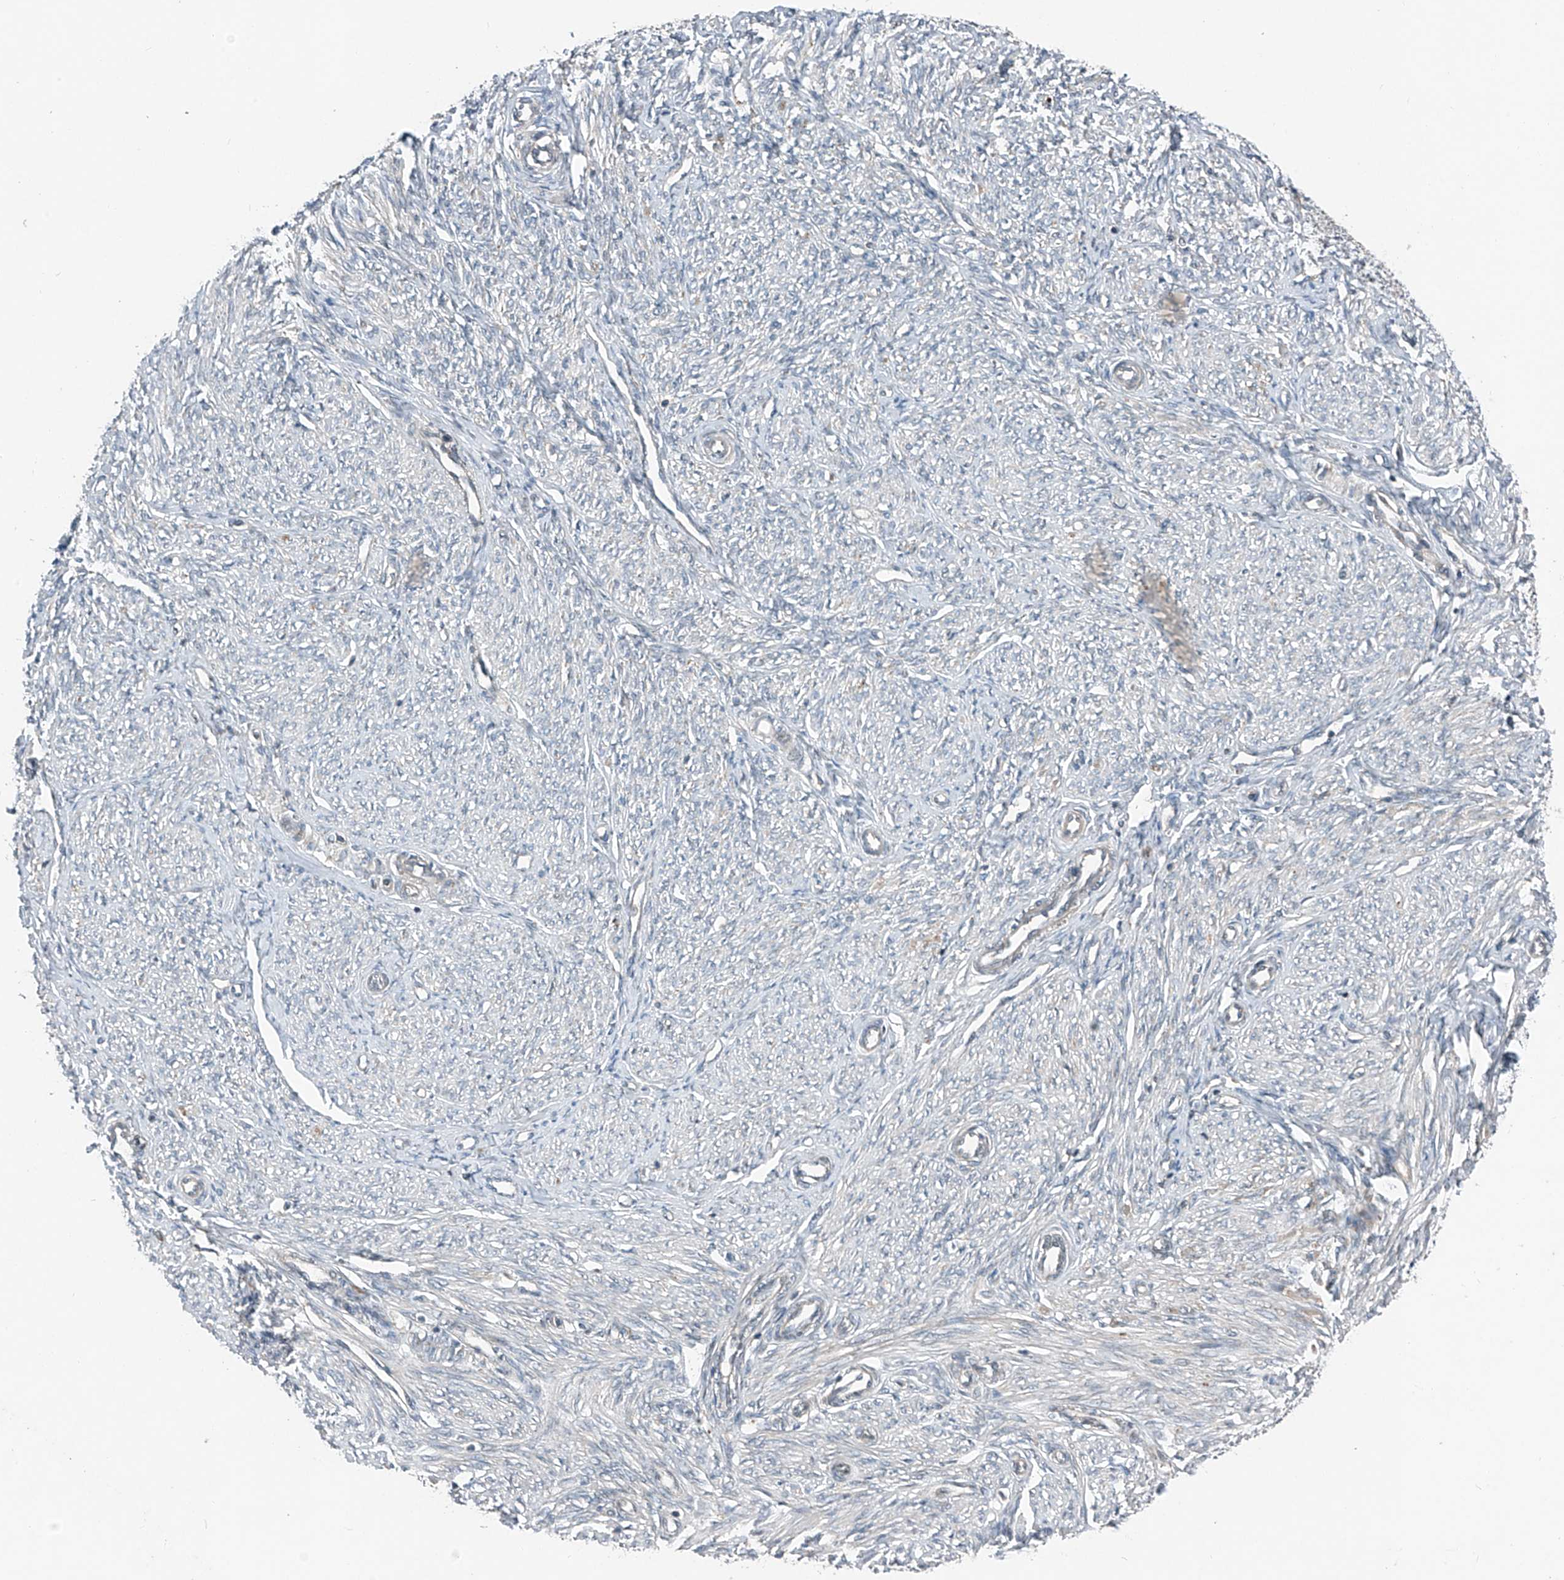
{"staining": {"intensity": "negative", "quantity": "none", "location": "none"}, "tissue": "endometrium", "cell_type": "Cells in endometrial stroma", "image_type": "normal", "snomed": [{"axis": "morphology", "description": "Normal tissue, NOS"}, {"axis": "topography", "description": "Endometrium"}], "caption": "Endometrium stained for a protein using IHC displays no positivity cells in endometrial stroma.", "gene": "FOXRED2", "patient": {"sex": "female", "age": 72}}